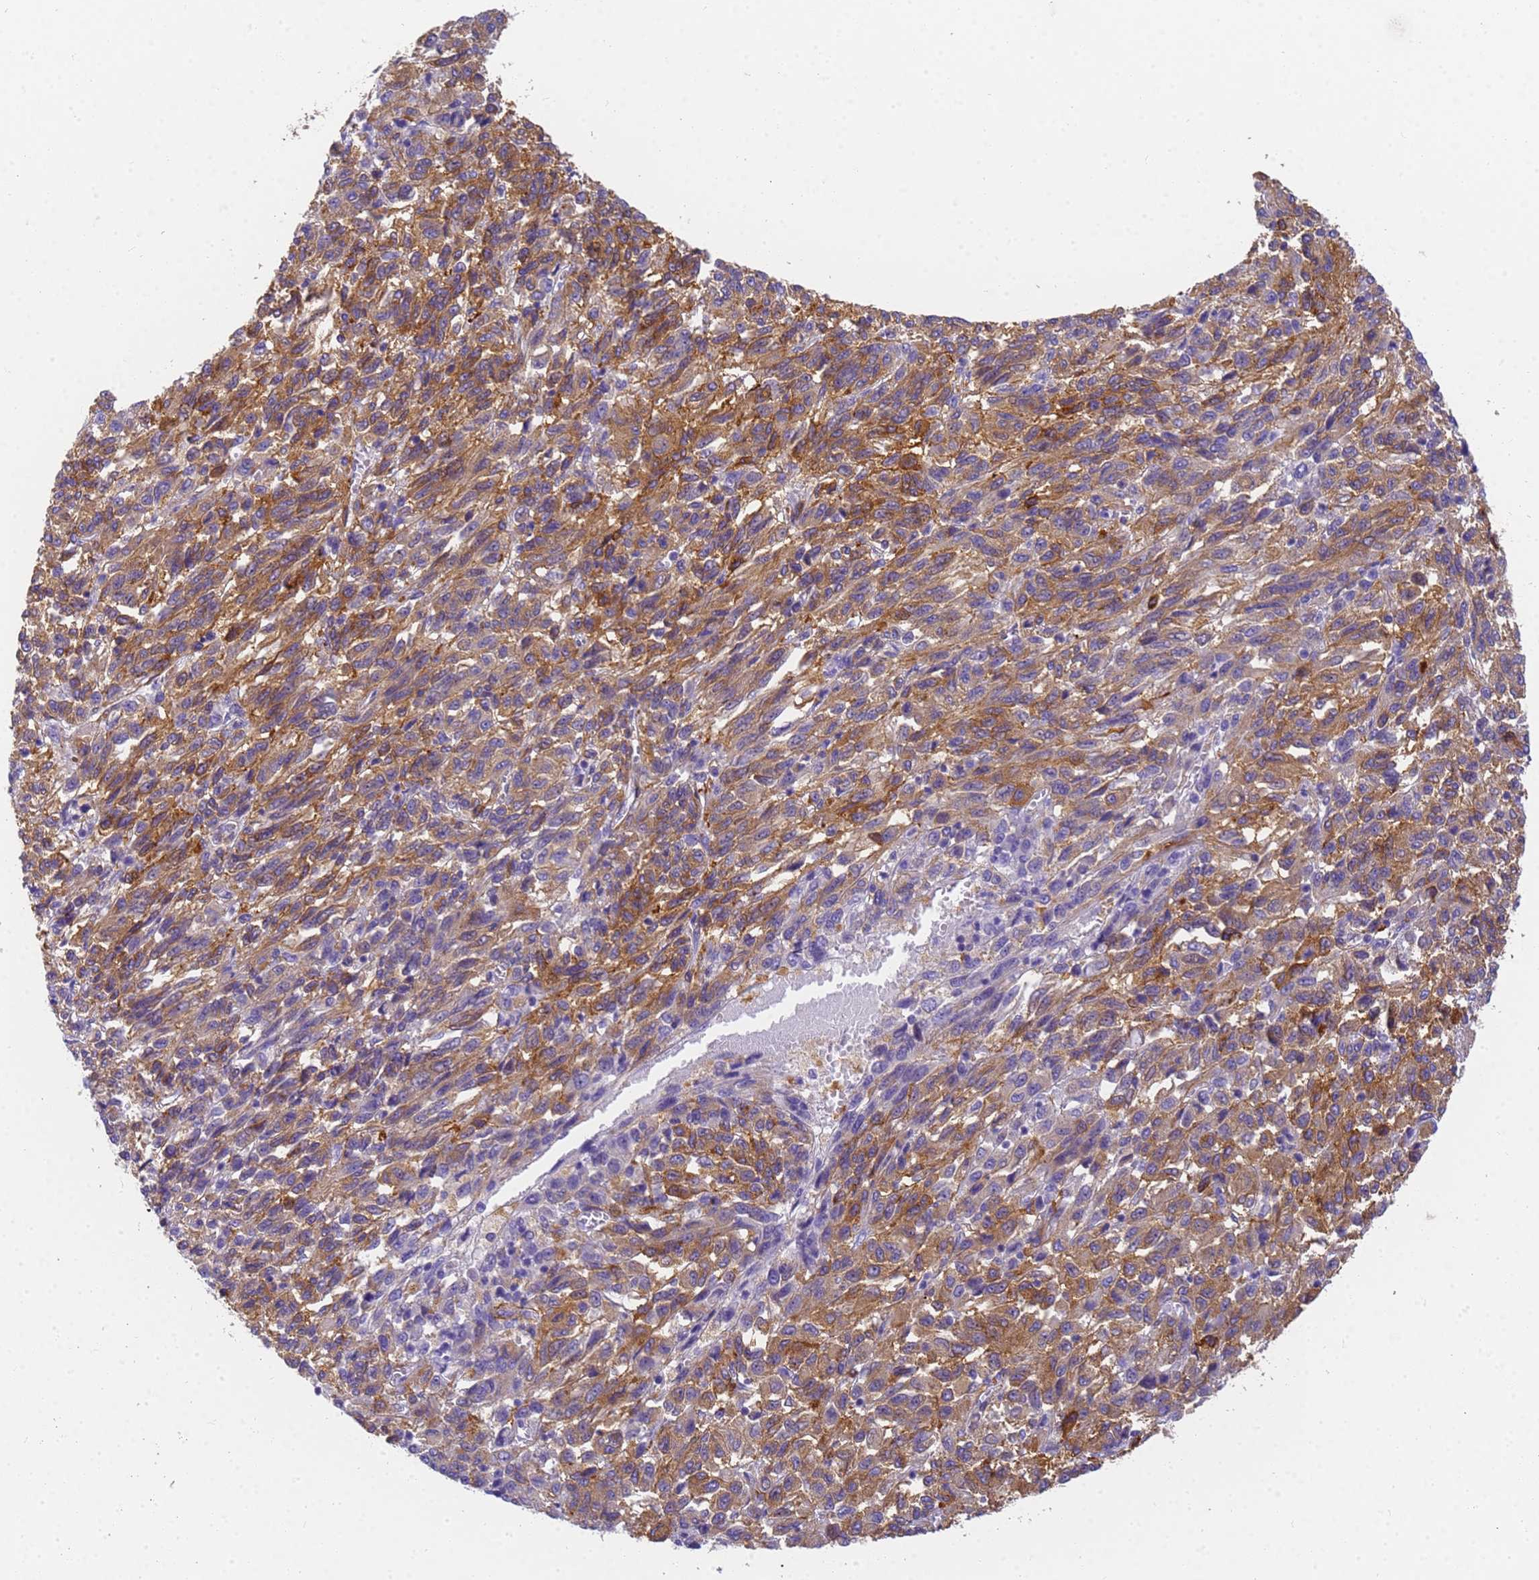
{"staining": {"intensity": "moderate", "quantity": ">75%", "location": "cytoplasmic/membranous"}, "tissue": "melanoma", "cell_type": "Tumor cells", "image_type": "cancer", "snomed": [{"axis": "morphology", "description": "Malignant melanoma, Metastatic site"}, {"axis": "topography", "description": "Lung"}], "caption": "The immunohistochemical stain labels moderate cytoplasmic/membranous staining in tumor cells of malignant melanoma (metastatic site) tissue. The staining was performed using DAB to visualize the protein expression in brown, while the nuclei were stained in blue with hematoxylin (Magnification: 20x).", "gene": "MVB12A", "patient": {"sex": "male", "age": 64}}